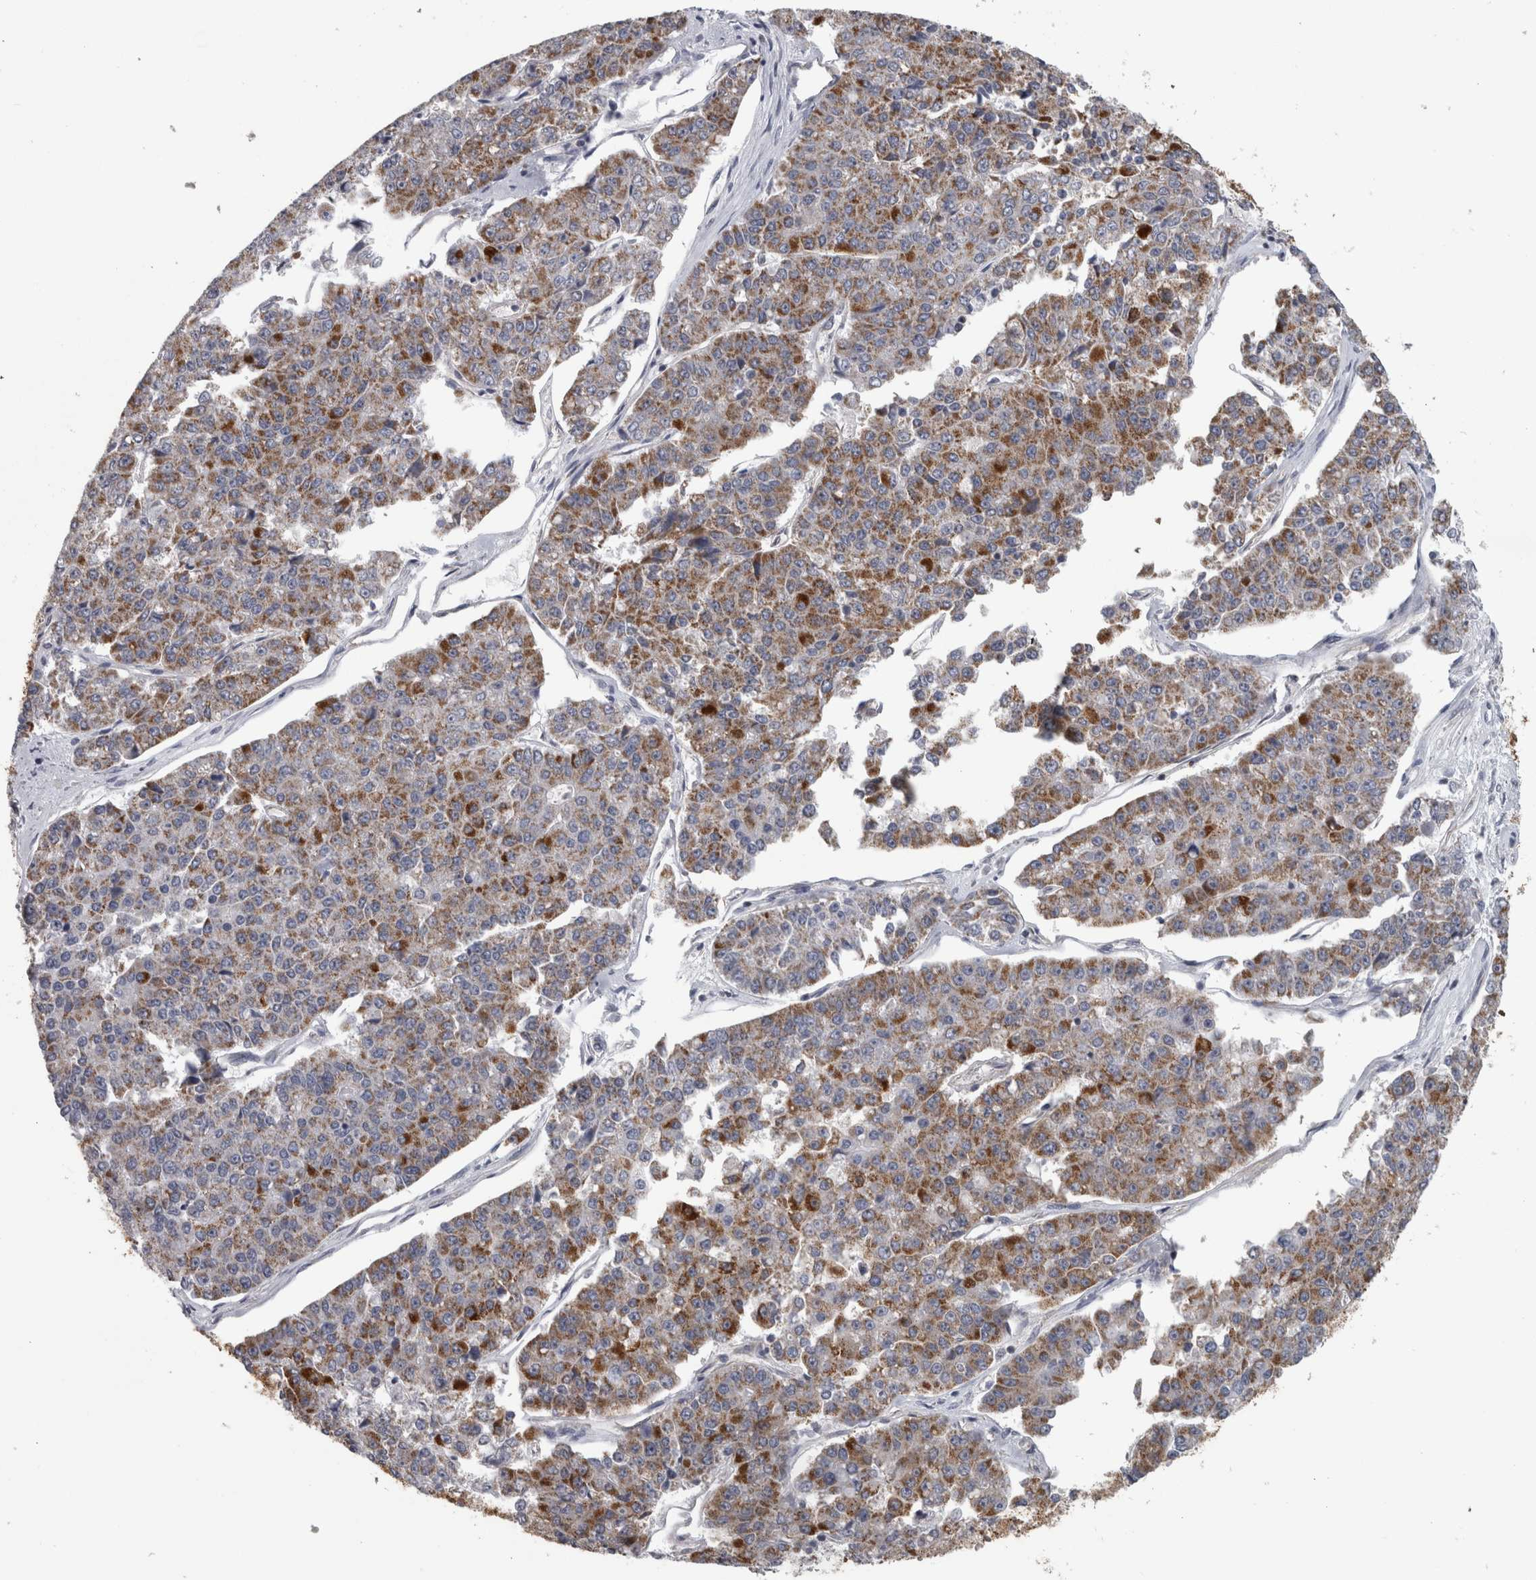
{"staining": {"intensity": "moderate", "quantity": ">75%", "location": "cytoplasmic/membranous"}, "tissue": "pancreatic cancer", "cell_type": "Tumor cells", "image_type": "cancer", "snomed": [{"axis": "morphology", "description": "Adenocarcinoma, NOS"}, {"axis": "topography", "description": "Pancreas"}], "caption": "A brown stain highlights moderate cytoplasmic/membranous positivity of a protein in human pancreatic cancer (adenocarcinoma) tumor cells.", "gene": "DBT", "patient": {"sex": "male", "age": 50}}